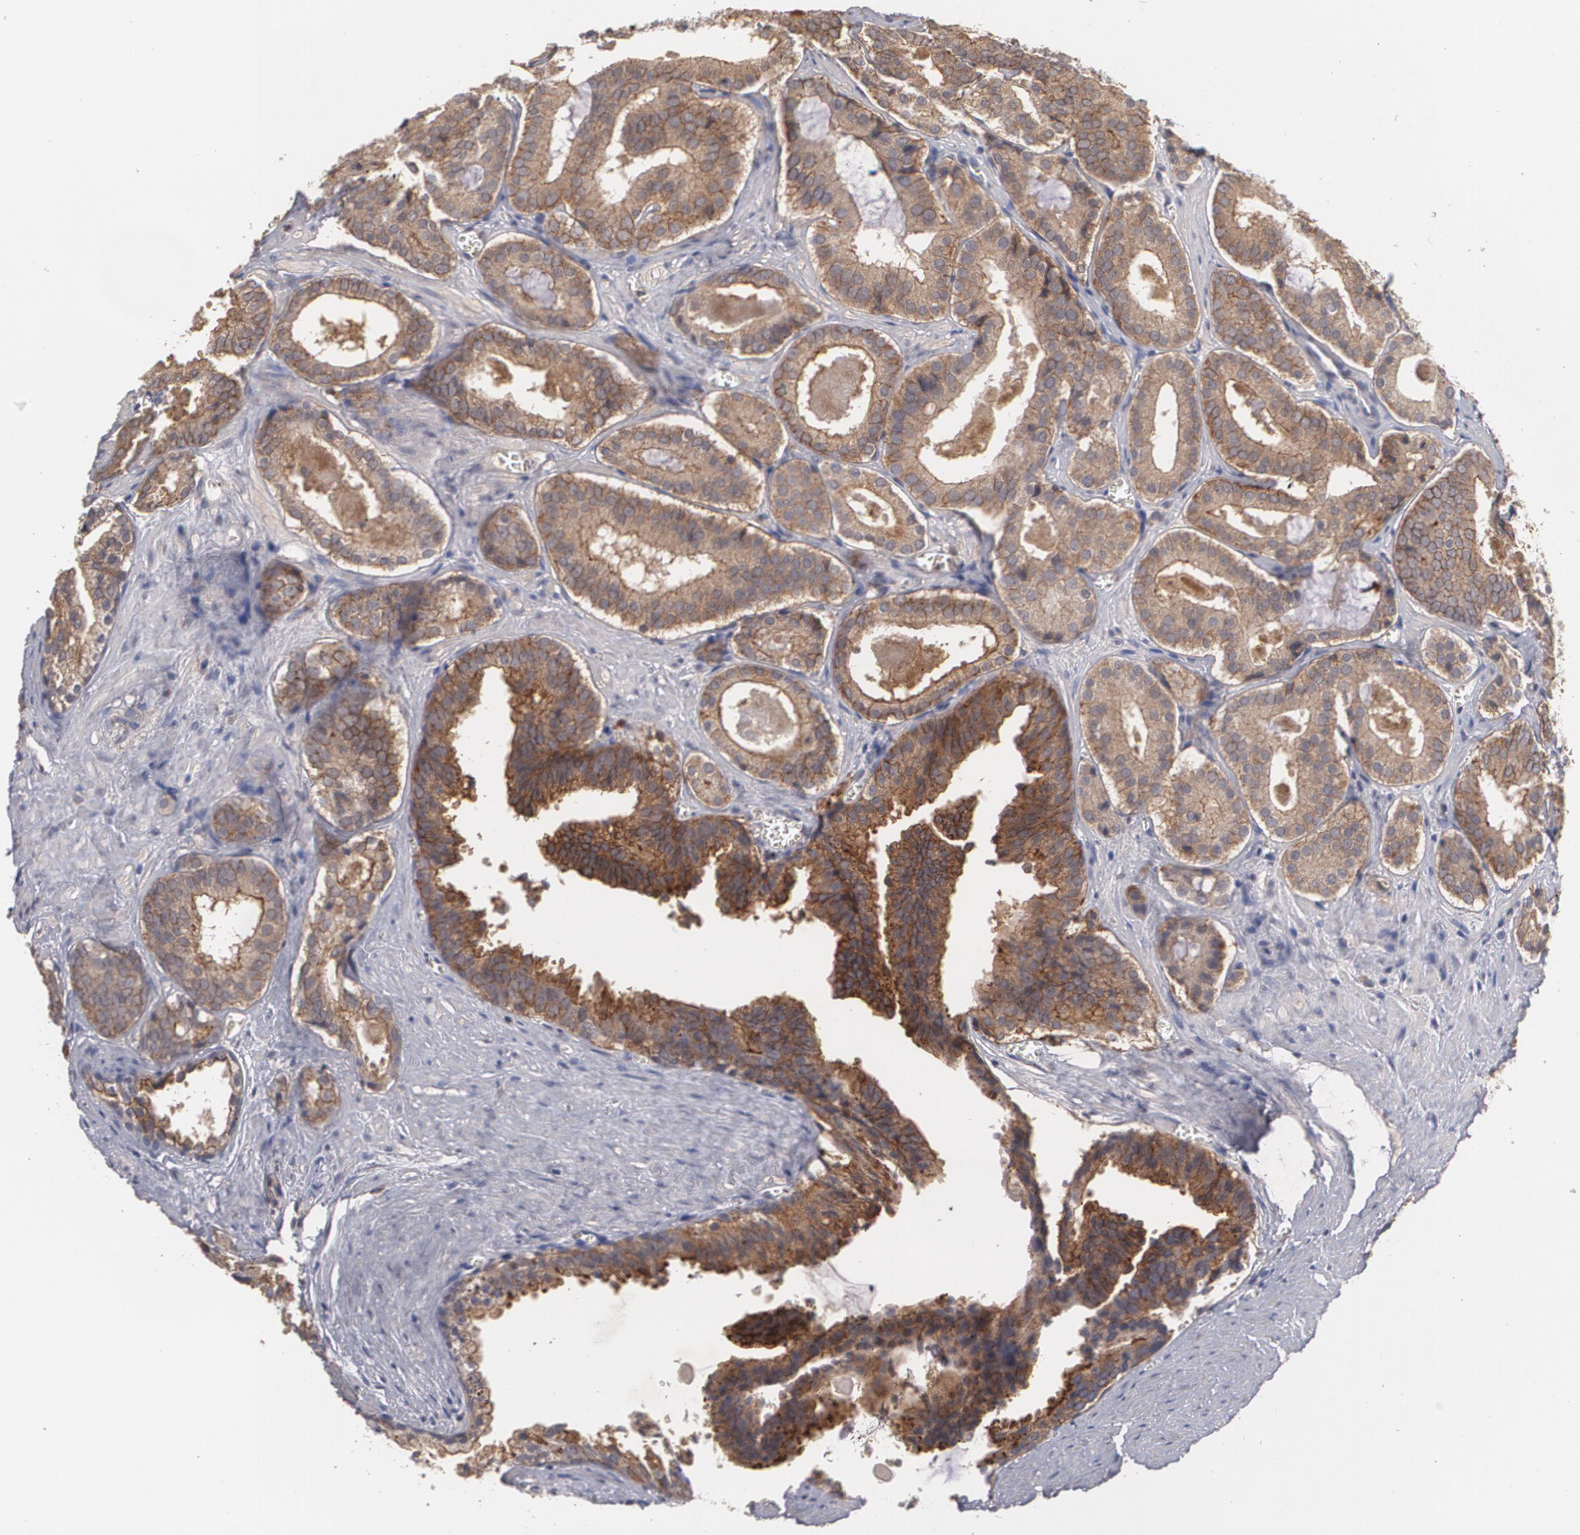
{"staining": {"intensity": "strong", "quantity": ">75%", "location": "cytoplasmic/membranous"}, "tissue": "prostate cancer", "cell_type": "Tumor cells", "image_type": "cancer", "snomed": [{"axis": "morphology", "description": "Adenocarcinoma, Medium grade"}, {"axis": "topography", "description": "Prostate"}], "caption": "Immunohistochemistry micrograph of neoplastic tissue: medium-grade adenocarcinoma (prostate) stained using IHC reveals high levels of strong protein expression localized specifically in the cytoplasmic/membranous of tumor cells, appearing as a cytoplasmic/membranous brown color.", "gene": "ARF6", "patient": {"sex": "male", "age": 64}}